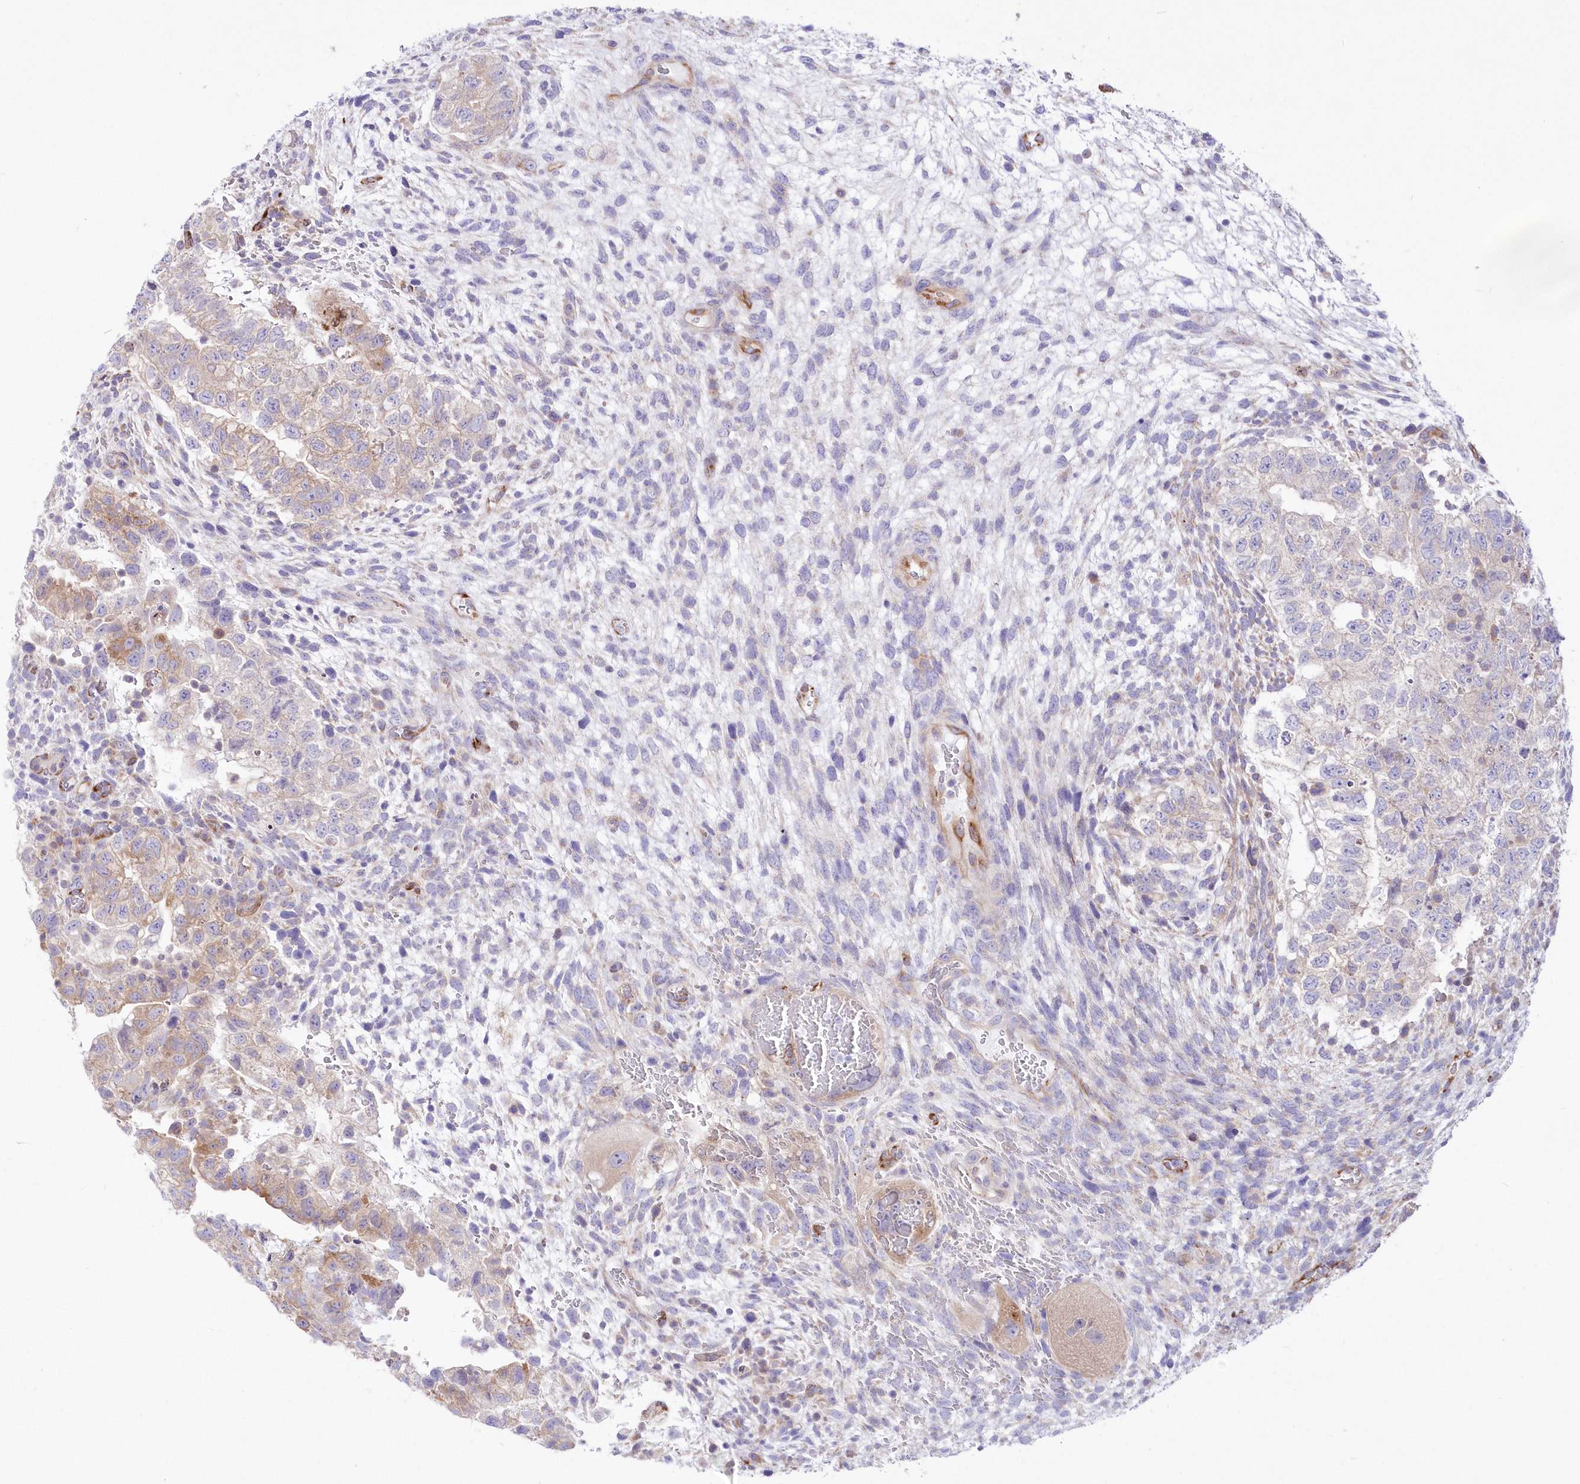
{"staining": {"intensity": "weak", "quantity": "<25%", "location": "cytoplasmic/membranous"}, "tissue": "testis cancer", "cell_type": "Tumor cells", "image_type": "cancer", "snomed": [{"axis": "morphology", "description": "Carcinoma, Embryonal, NOS"}, {"axis": "topography", "description": "Testis"}], "caption": "IHC image of human testis embryonal carcinoma stained for a protein (brown), which exhibits no staining in tumor cells.", "gene": "YTHDC2", "patient": {"sex": "male", "age": 37}}